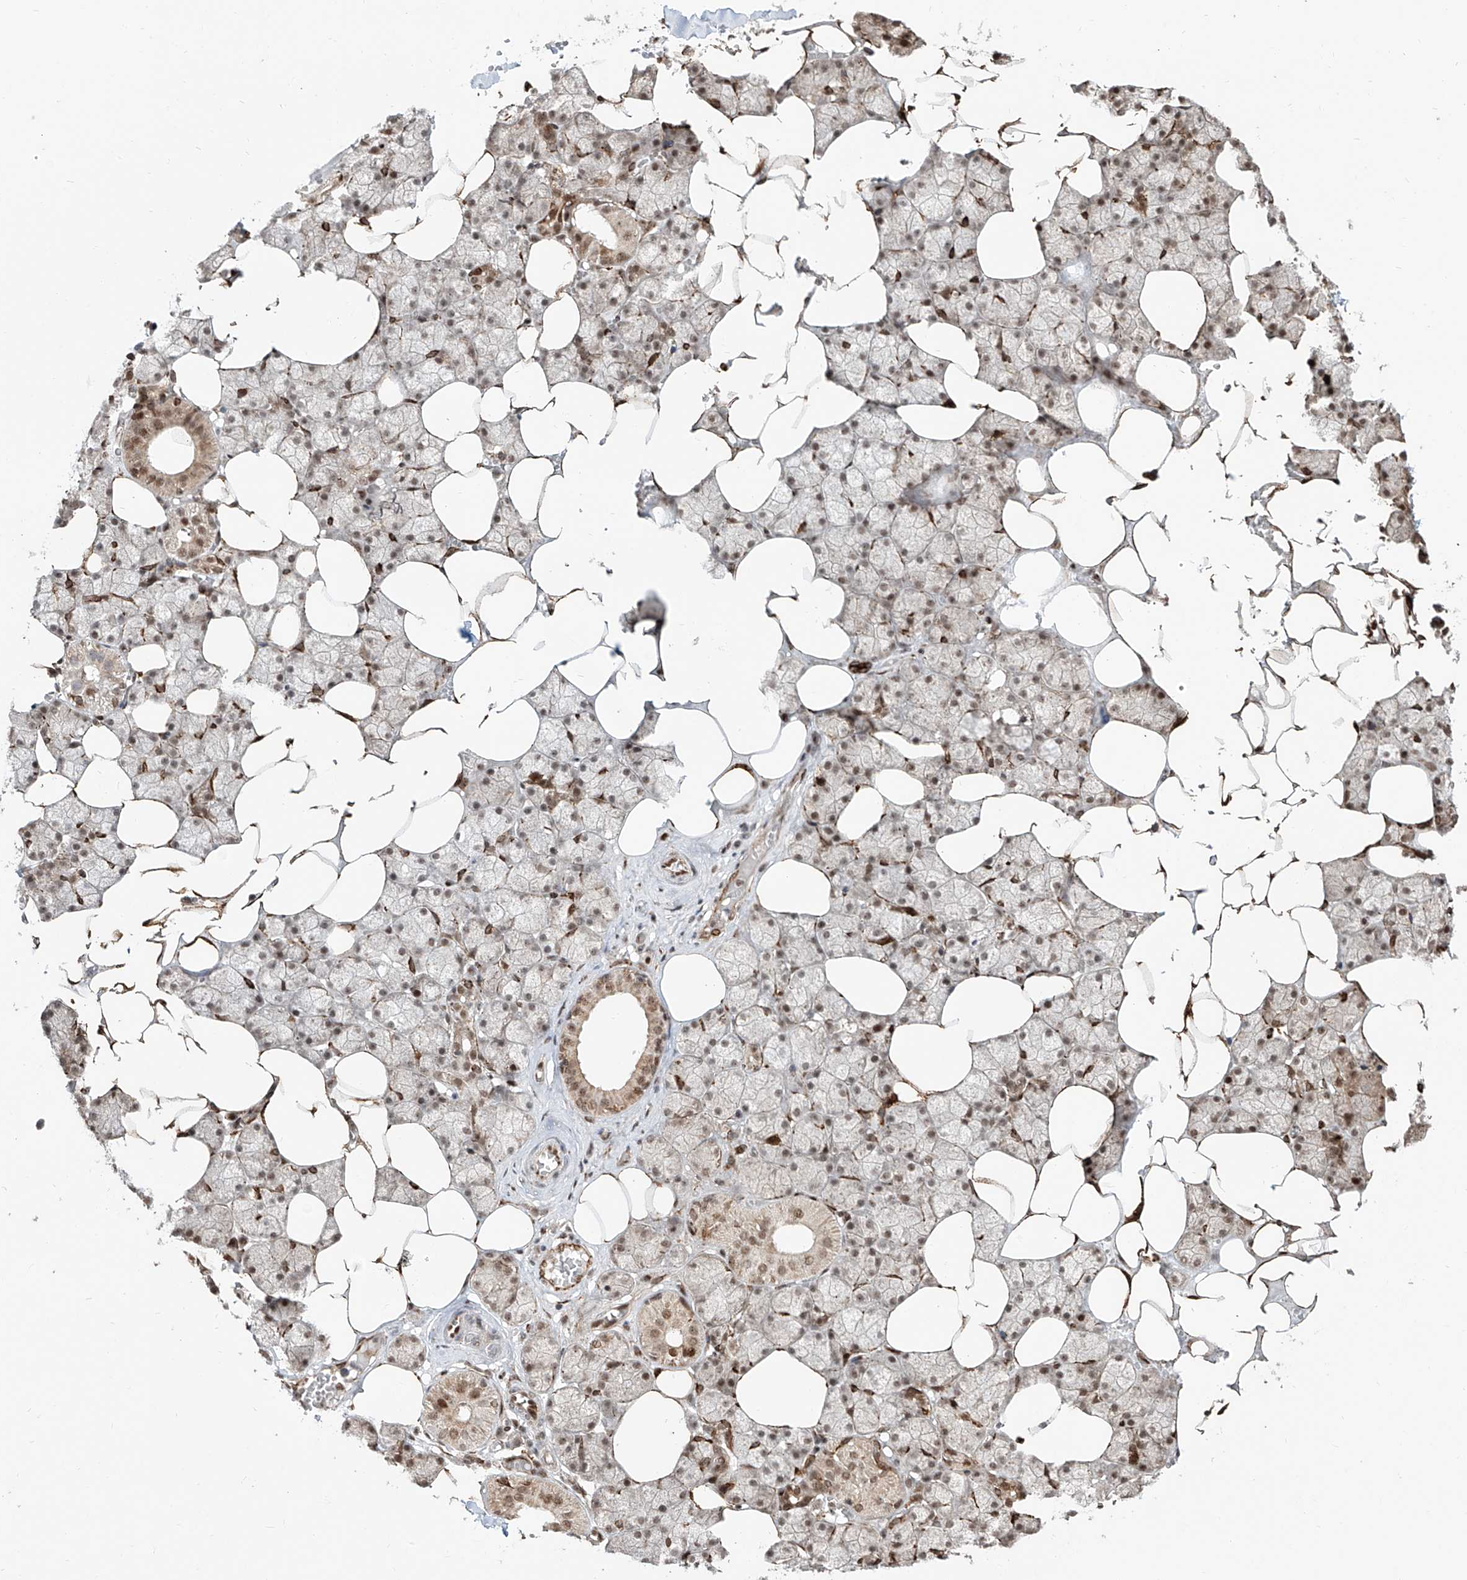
{"staining": {"intensity": "moderate", "quantity": "25%-75%", "location": "cytoplasmic/membranous,nuclear"}, "tissue": "salivary gland", "cell_type": "Glandular cells", "image_type": "normal", "snomed": [{"axis": "morphology", "description": "Normal tissue, NOS"}, {"axis": "topography", "description": "Salivary gland"}], "caption": "Glandular cells show medium levels of moderate cytoplasmic/membranous,nuclear expression in approximately 25%-75% of cells in benign salivary gland. The staining was performed using DAB, with brown indicating positive protein expression. Nuclei are stained blue with hematoxylin.", "gene": "ZNF710", "patient": {"sex": "male", "age": 62}}